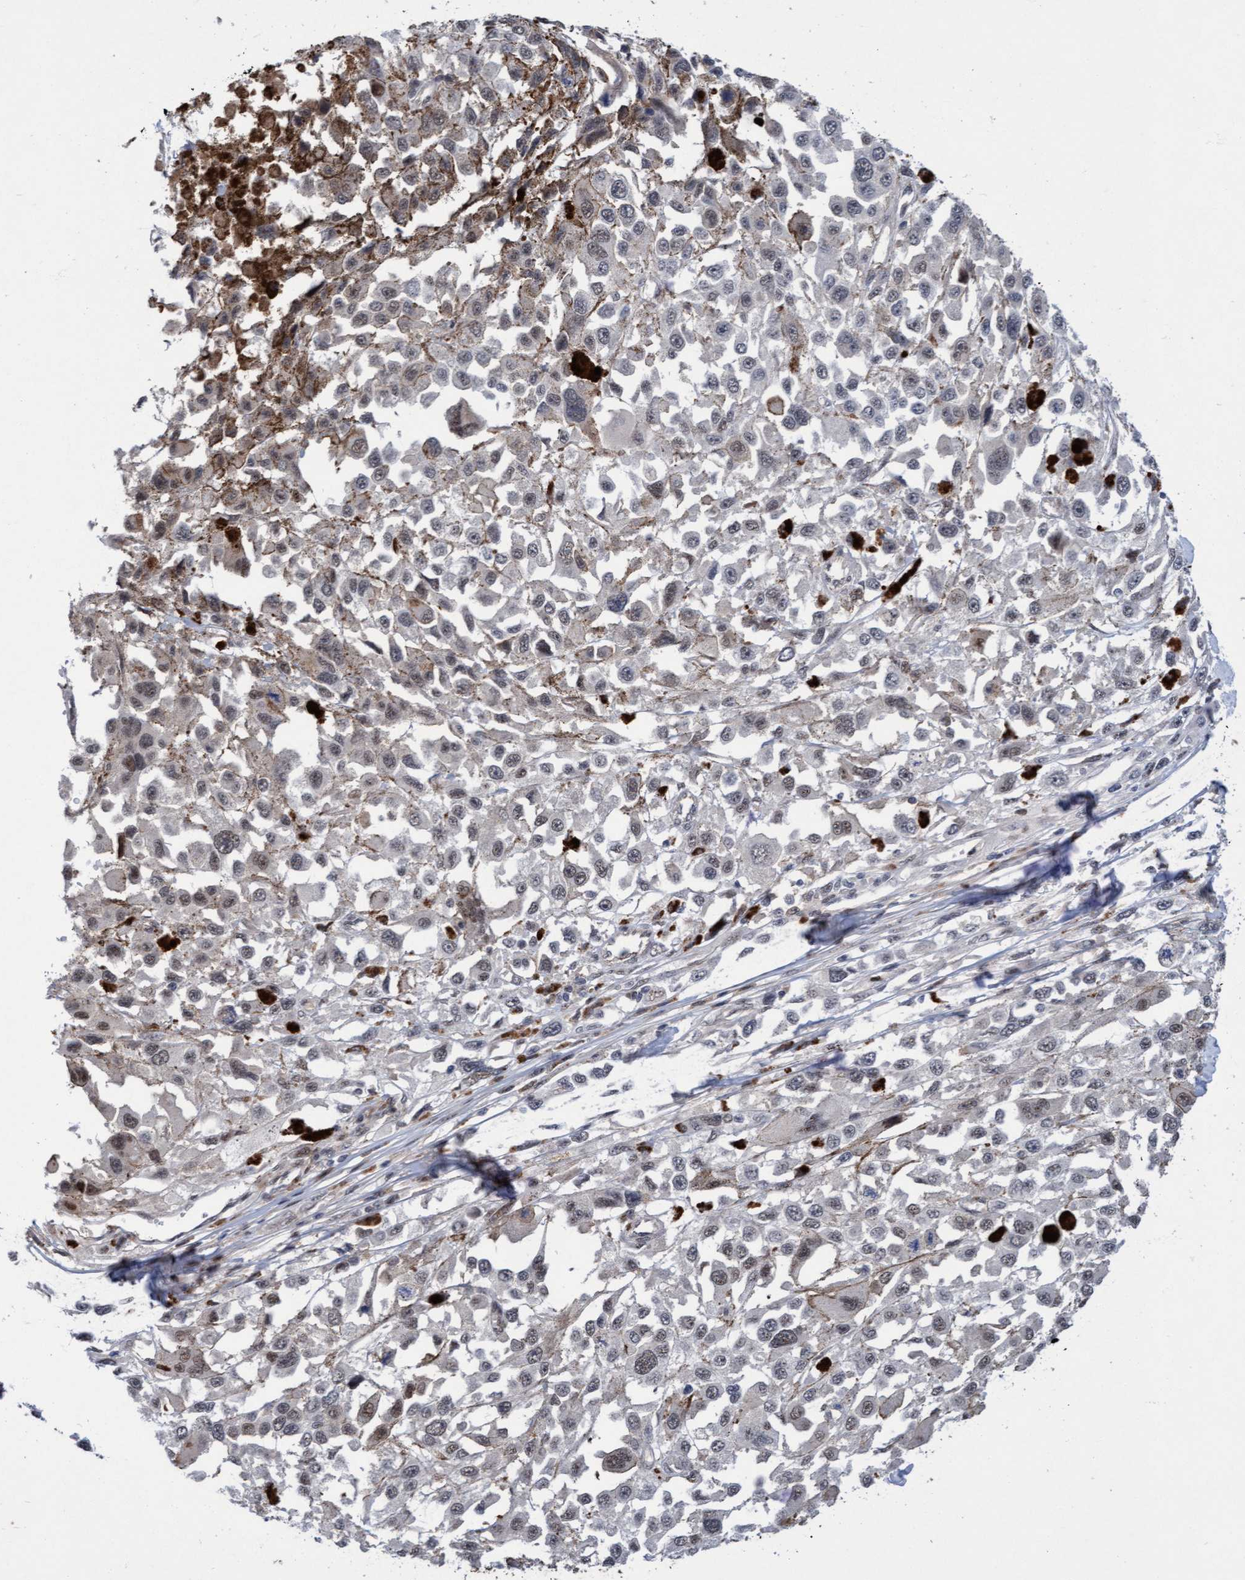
{"staining": {"intensity": "weak", "quantity": "<25%", "location": "cytoplasmic/membranous"}, "tissue": "melanoma", "cell_type": "Tumor cells", "image_type": "cancer", "snomed": [{"axis": "morphology", "description": "Malignant melanoma, Metastatic site"}, {"axis": "topography", "description": "Lymph node"}], "caption": "This is an IHC micrograph of human malignant melanoma (metastatic site). There is no positivity in tumor cells.", "gene": "RAP1GAP2", "patient": {"sex": "male", "age": 59}}